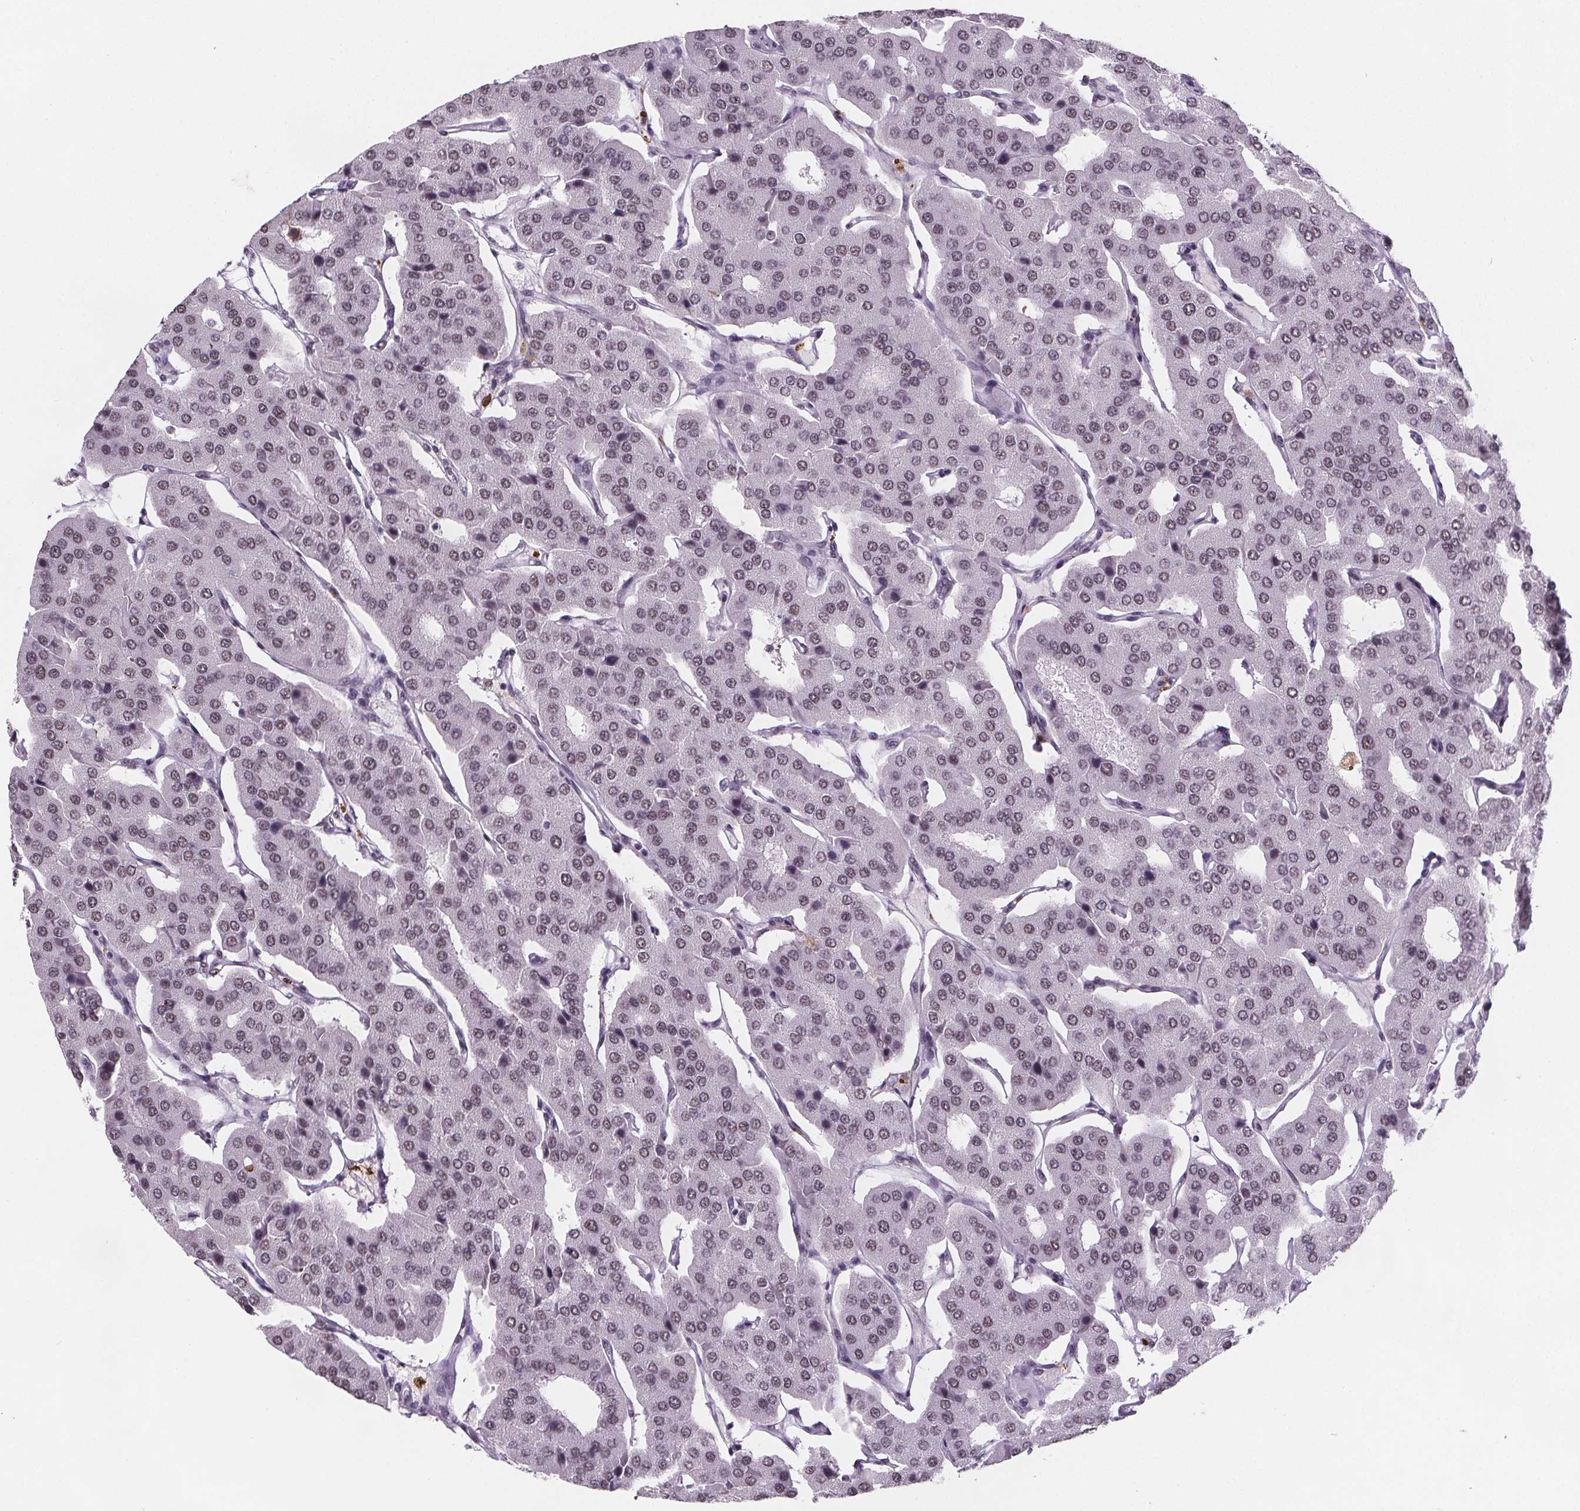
{"staining": {"intensity": "weak", "quantity": "25%-75%", "location": "nuclear"}, "tissue": "parathyroid gland", "cell_type": "Glandular cells", "image_type": "normal", "snomed": [{"axis": "morphology", "description": "Normal tissue, NOS"}, {"axis": "morphology", "description": "Adenoma, NOS"}, {"axis": "topography", "description": "Parathyroid gland"}], "caption": "Immunohistochemical staining of normal human parathyroid gland reveals weak nuclear protein expression in about 25%-75% of glandular cells.", "gene": "ZNF572", "patient": {"sex": "female", "age": 86}}